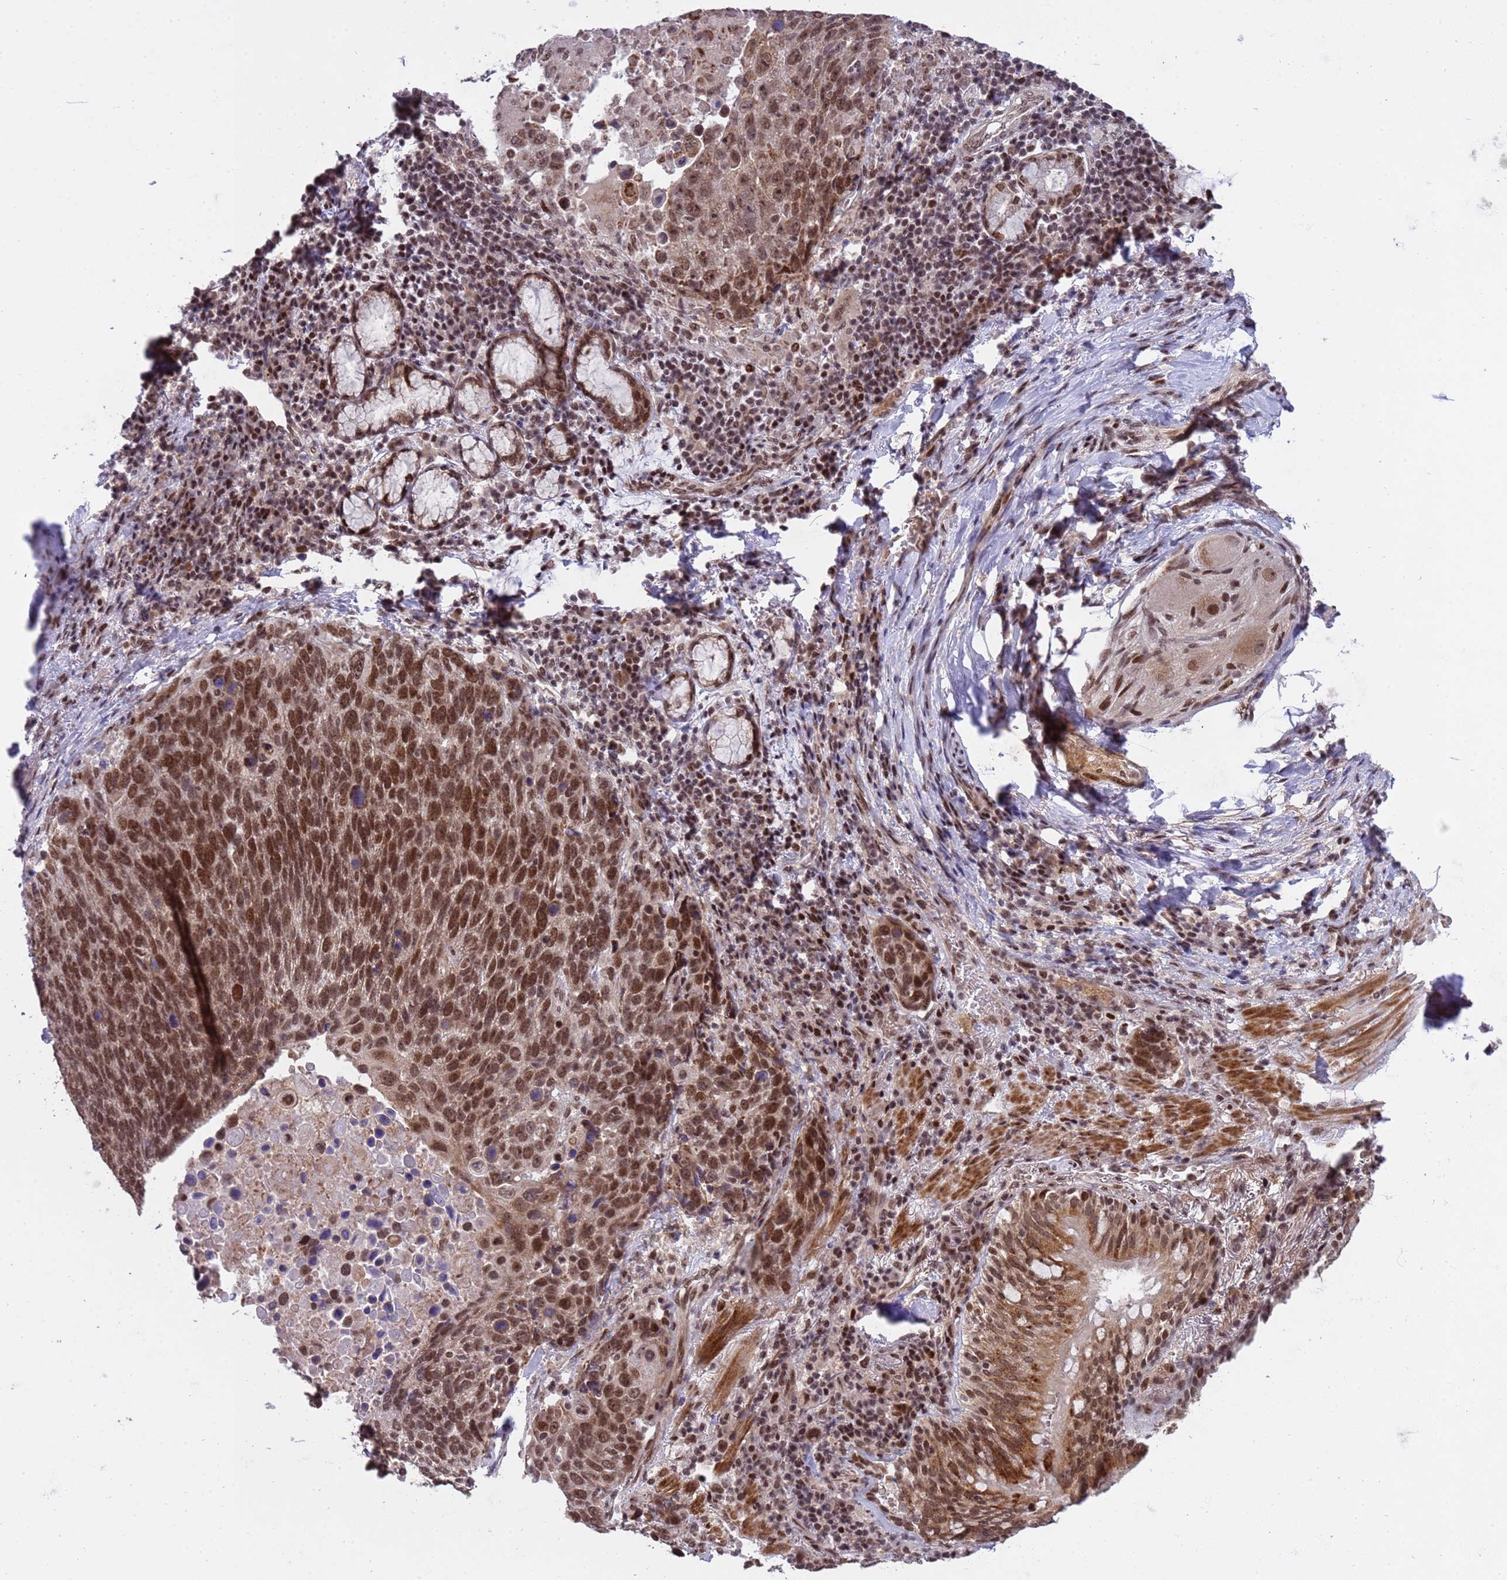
{"staining": {"intensity": "moderate", "quantity": ">75%", "location": "nuclear"}, "tissue": "lung cancer", "cell_type": "Tumor cells", "image_type": "cancer", "snomed": [{"axis": "morphology", "description": "Squamous cell carcinoma, NOS"}, {"axis": "topography", "description": "Lung"}], "caption": "High-power microscopy captured an IHC histopathology image of lung squamous cell carcinoma, revealing moderate nuclear staining in approximately >75% of tumor cells.", "gene": "PPM1H", "patient": {"sex": "male", "age": 66}}